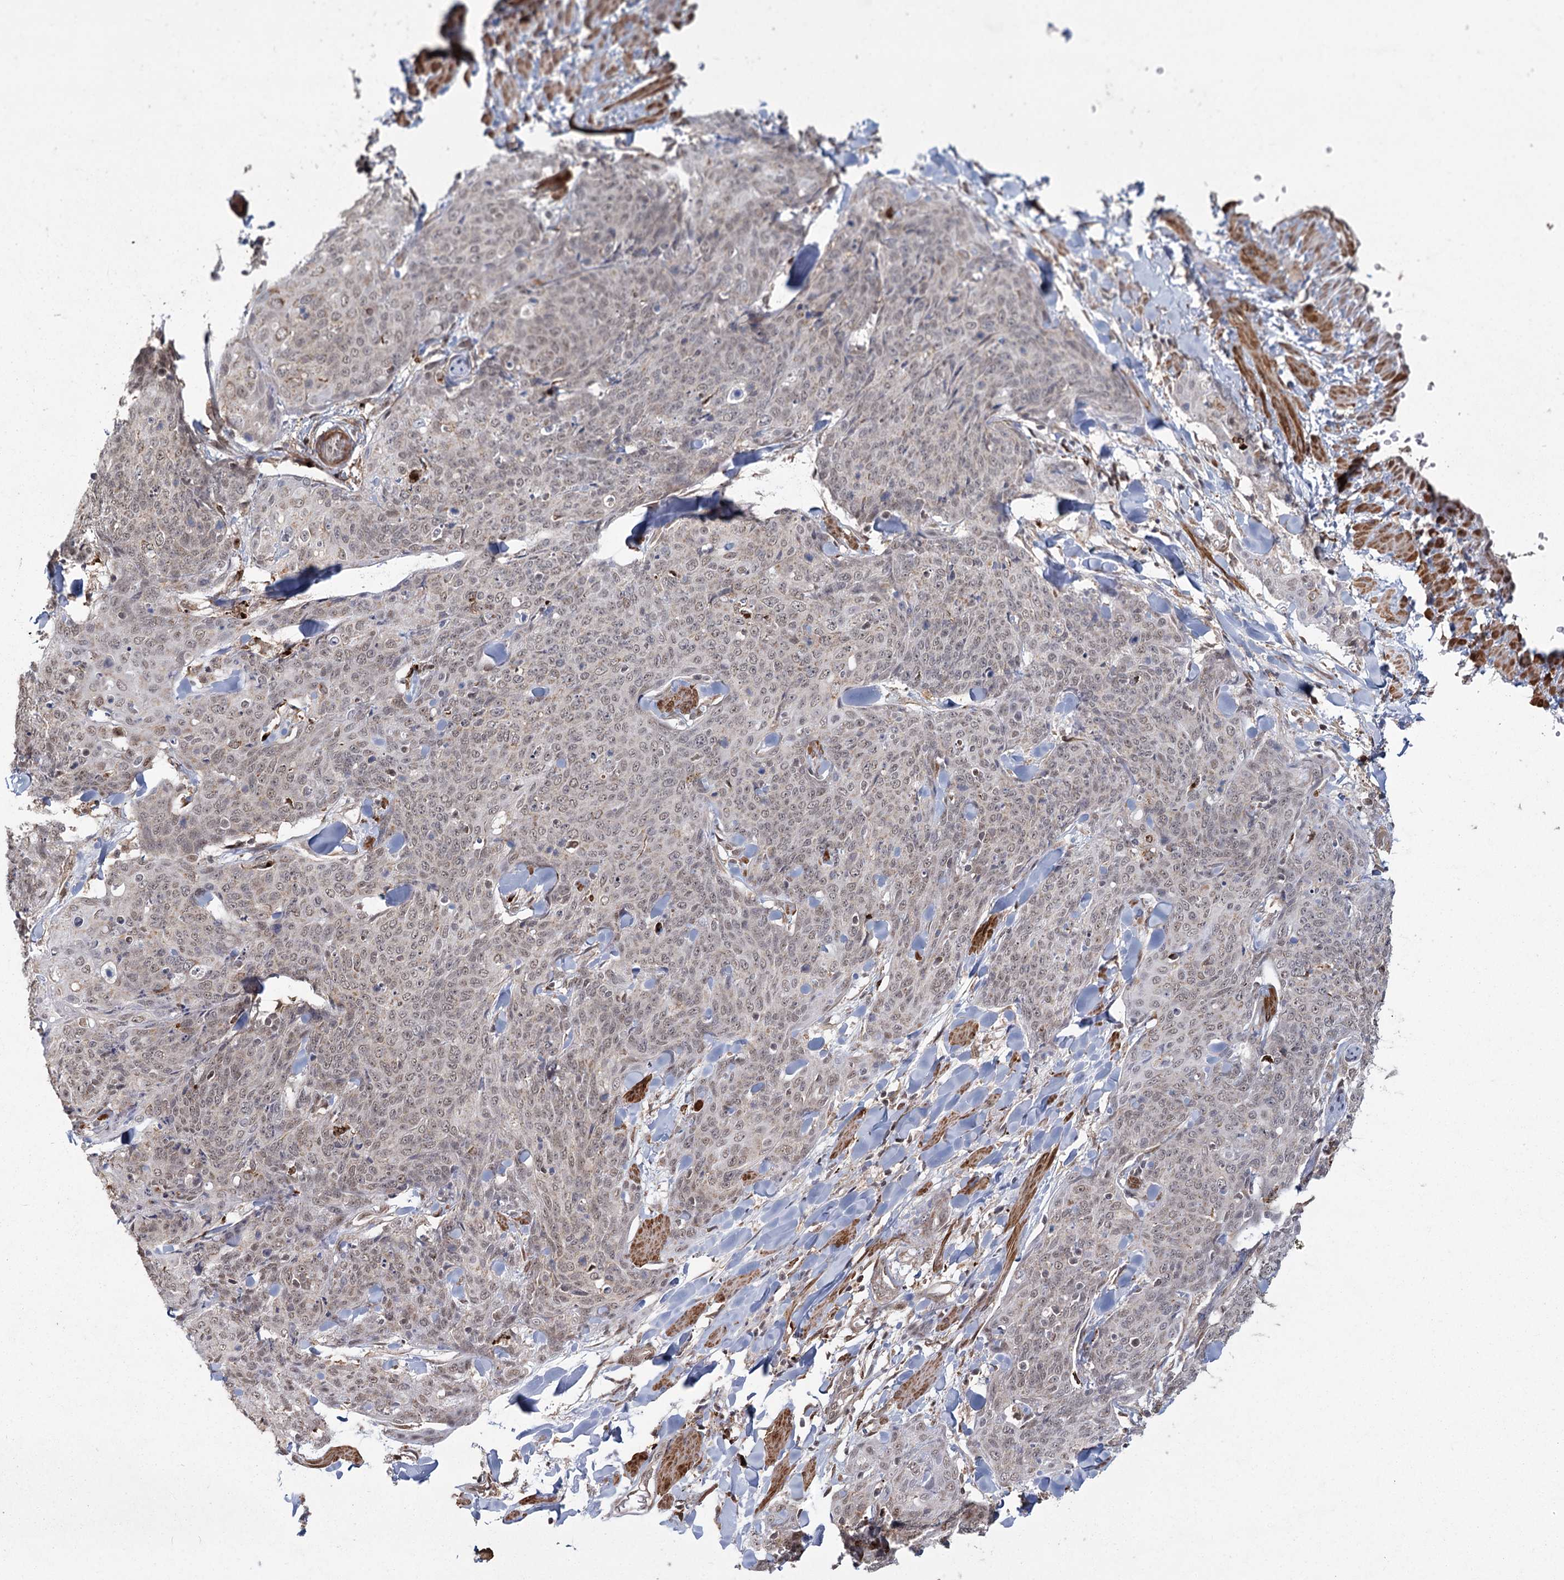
{"staining": {"intensity": "weak", "quantity": "<25%", "location": "nuclear"}, "tissue": "skin cancer", "cell_type": "Tumor cells", "image_type": "cancer", "snomed": [{"axis": "morphology", "description": "Squamous cell carcinoma, NOS"}, {"axis": "topography", "description": "Skin"}, {"axis": "topography", "description": "Vulva"}], "caption": "High power microscopy image of an immunohistochemistry image of skin cancer, revealing no significant expression in tumor cells.", "gene": "ZCCHC24", "patient": {"sex": "female", "age": 85}}